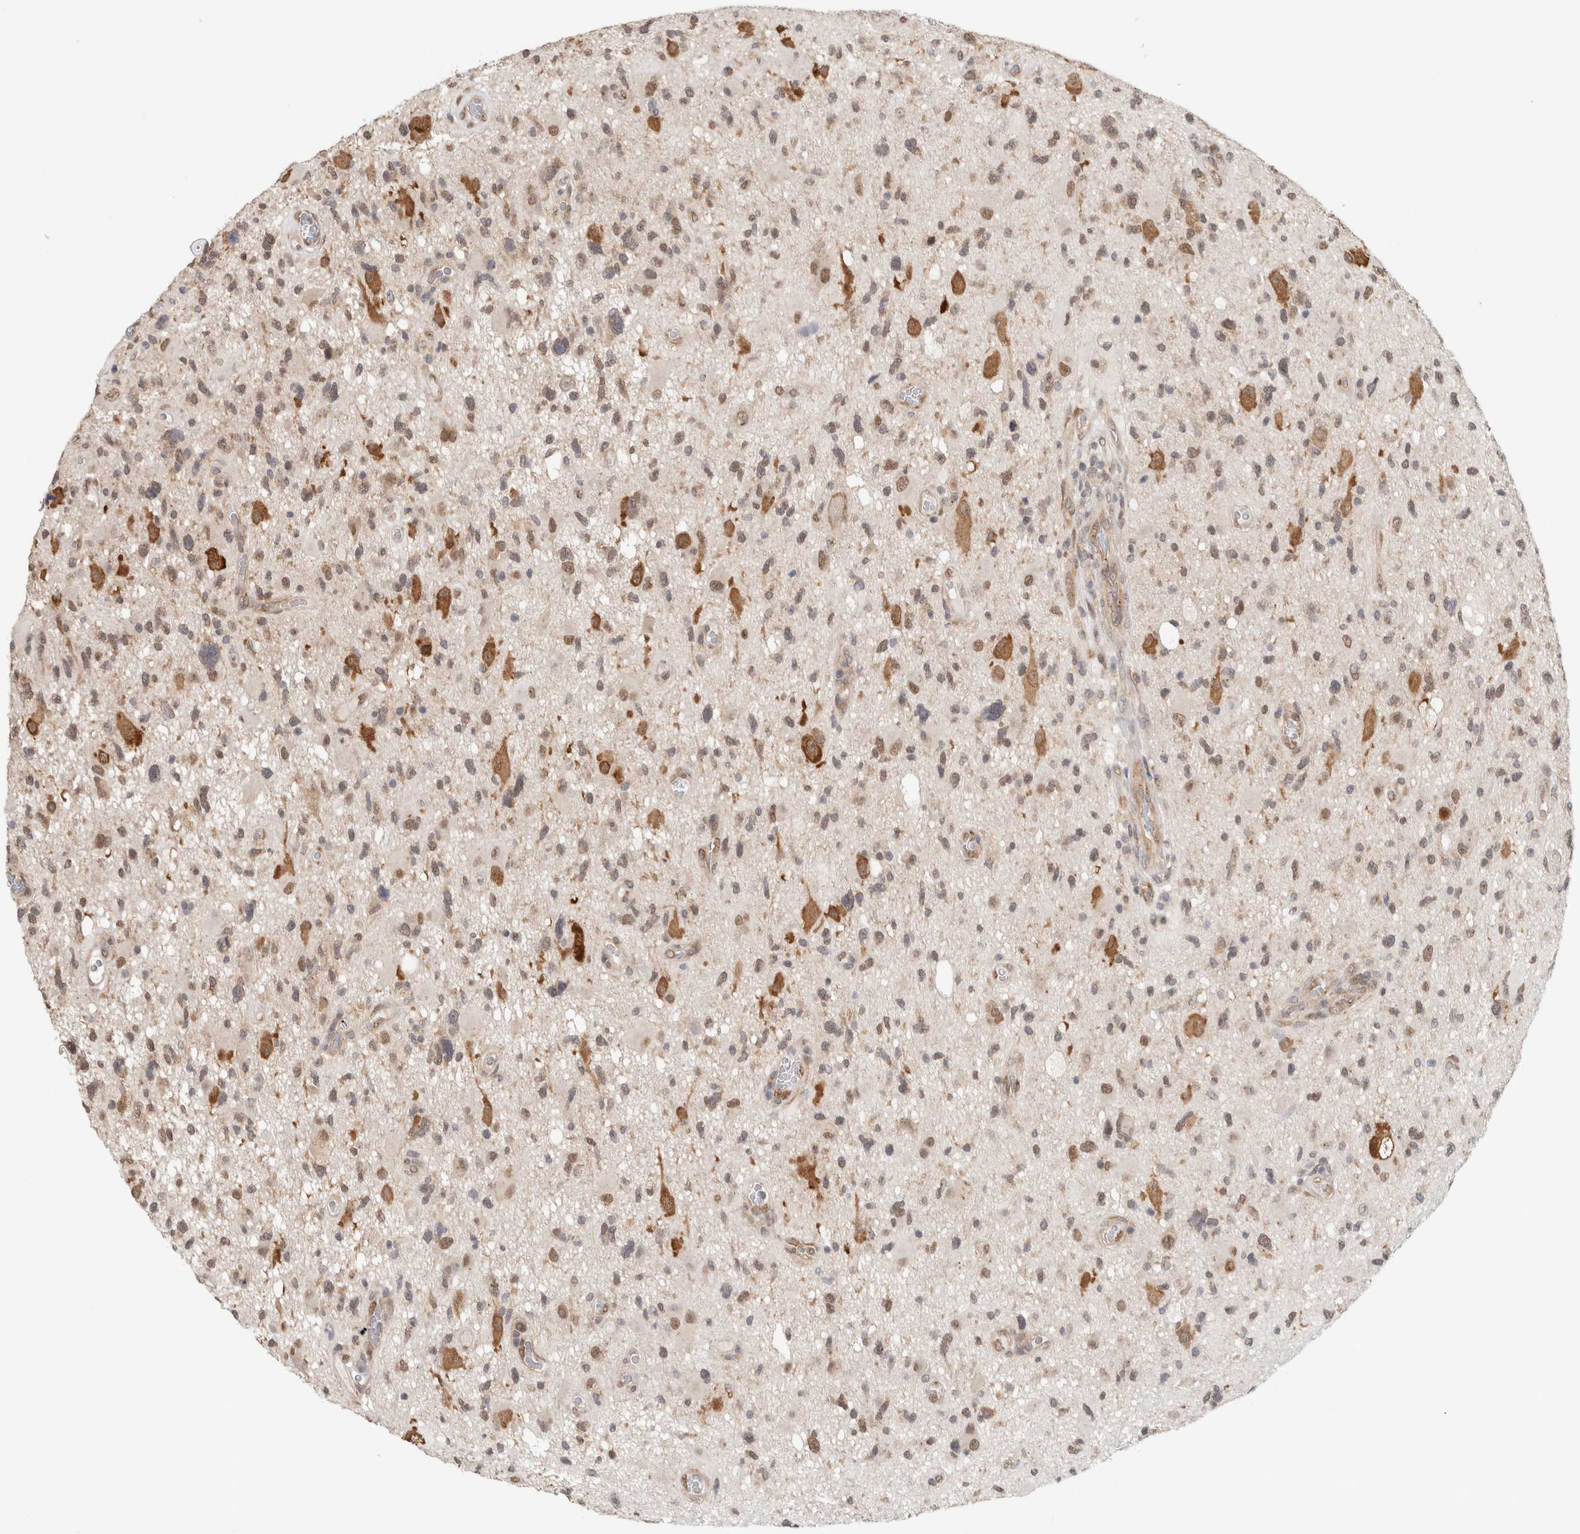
{"staining": {"intensity": "weak", "quantity": "25%-75%", "location": "nuclear"}, "tissue": "glioma", "cell_type": "Tumor cells", "image_type": "cancer", "snomed": [{"axis": "morphology", "description": "Glioma, malignant, High grade"}, {"axis": "topography", "description": "Brain"}], "caption": "Immunohistochemical staining of human malignant glioma (high-grade) demonstrates weak nuclear protein expression in about 25%-75% of tumor cells. The protein is shown in brown color, while the nuclei are stained blue.", "gene": "EIF4G3", "patient": {"sex": "male", "age": 33}}